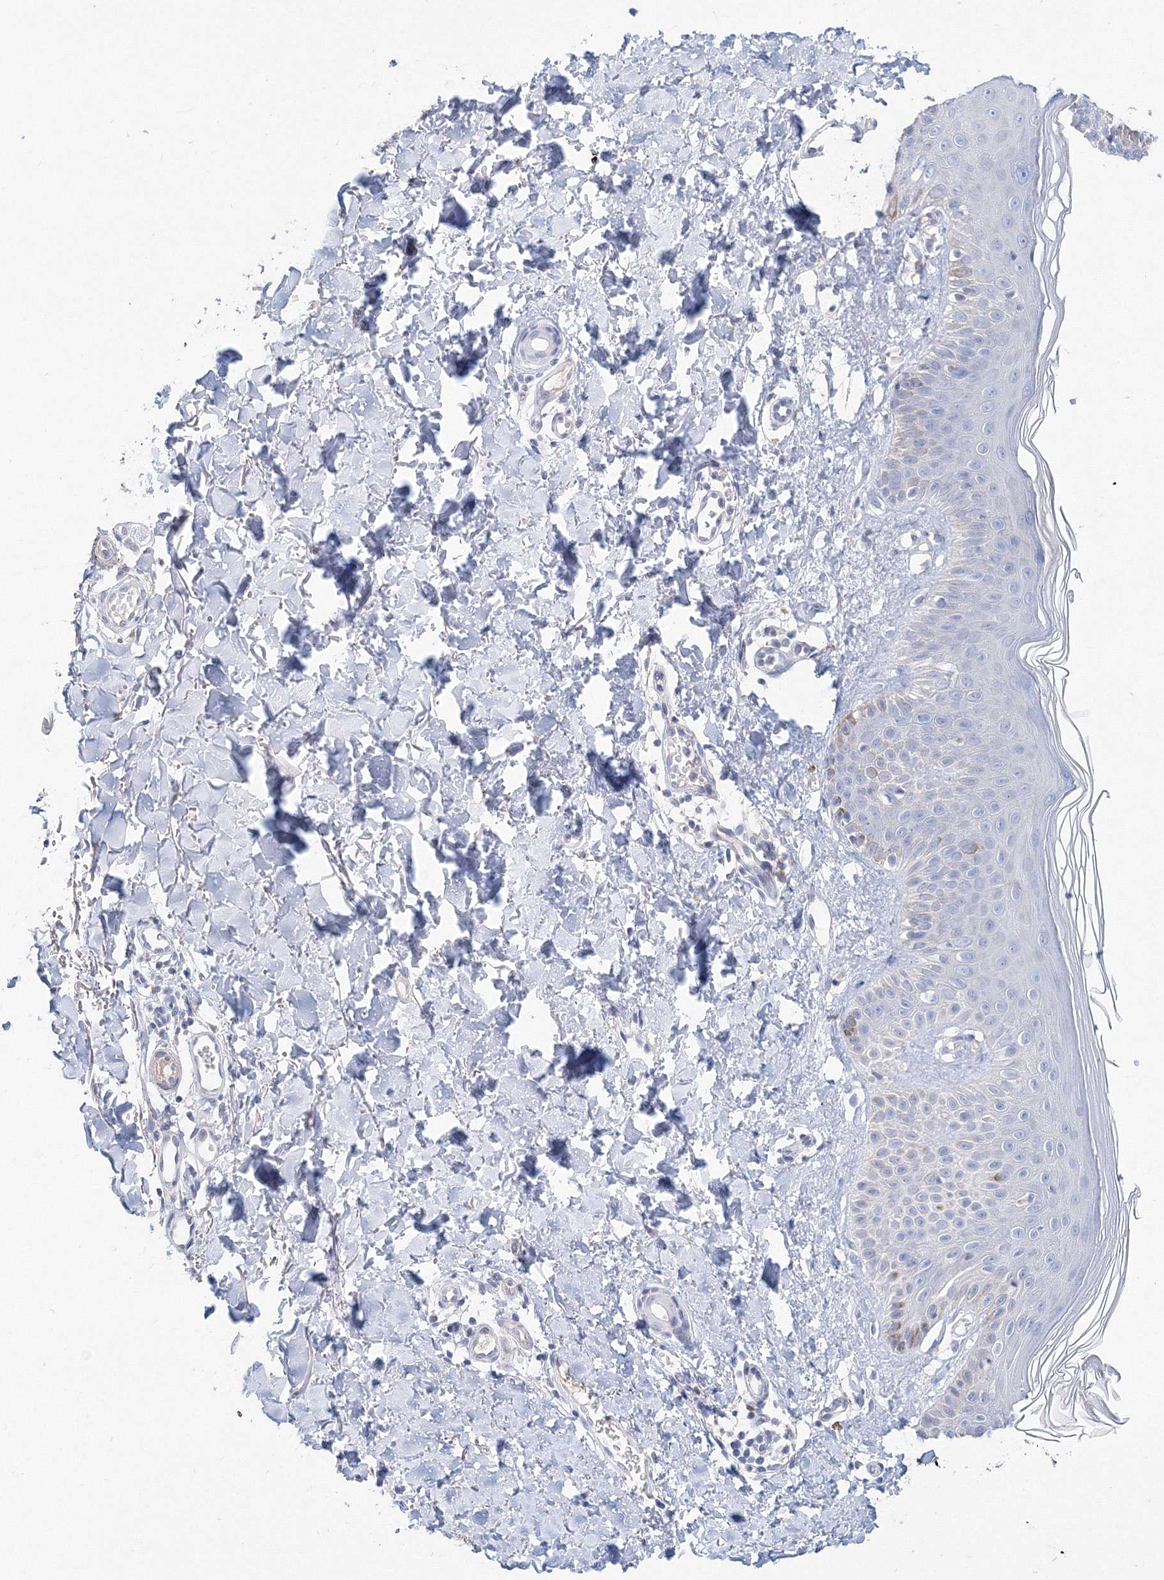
{"staining": {"intensity": "negative", "quantity": "none", "location": "none"}, "tissue": "skin", "cell_type": "Fibroblasts", "image_type": "normal", "snomed": [{"axis": "morphology", "description": "Normal tissue, NOS"}, {"axis": "topography", "description": "Skin"}], "caption": "Skin stained for a protein using immunohistochemistry demonstrates no positivity fibroblasts.", "gene": "LRRIQ4", "patient": {"sex": "male", "age": 52}}